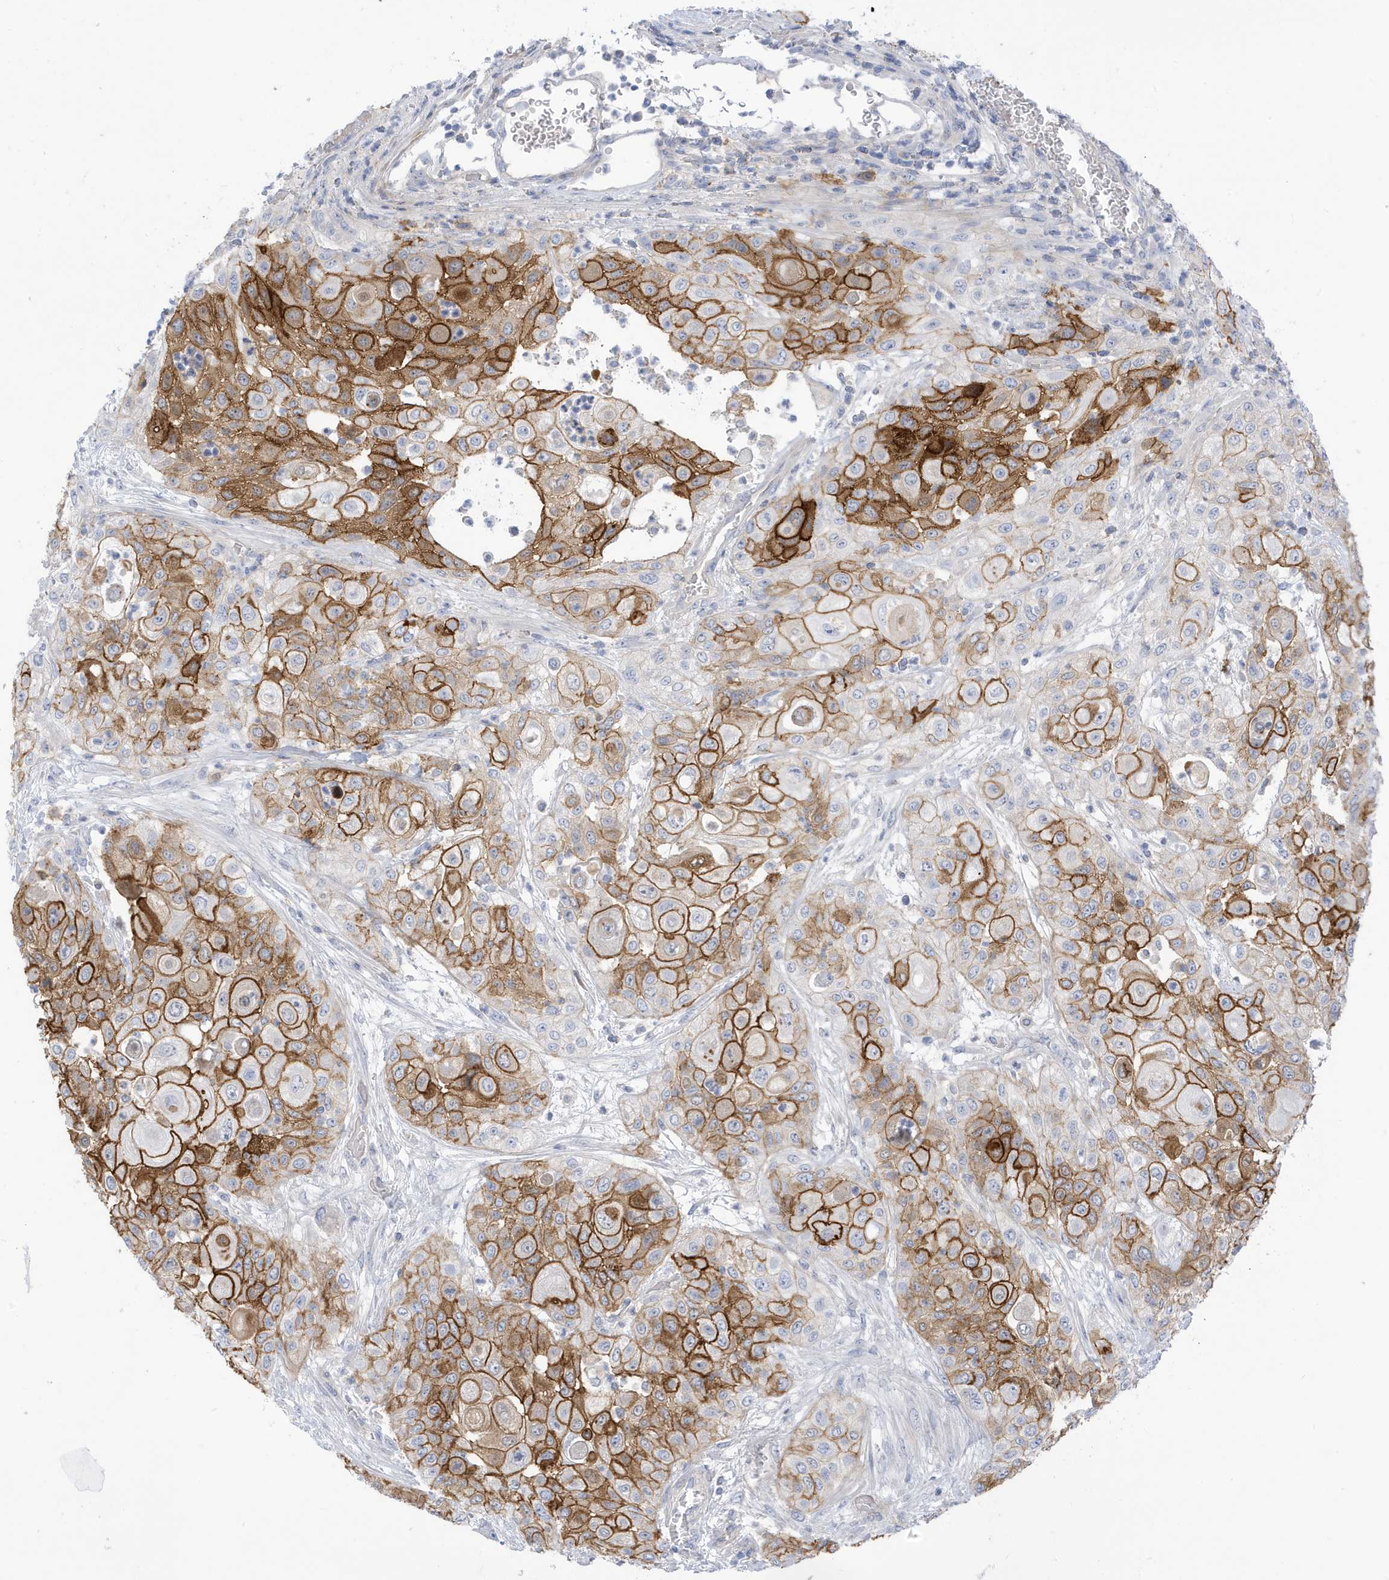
{"staining": {"intensity": "strong", "quantity": "25%-75%", "location": "cytoplasmic/membranous"}, "tissue": "urothelial cancer", "cell_type": "Tumor cells", "image_type": "cancer", "snomed": [{"axis": "morphology", "description": "Urothelial carcinoma, High grade"}, {"axis": "topography", "description": "Urinary bladder"}], "caption": "High-grade urothelial carcinoma stained with DAB immunohistochemistry (IHC) exhibits high levels of strong cytoplasmic/membranous expression in about 25%-75% of tumor cells. The staining was performed using DAB (3,3'-diaminobenzidine) to visualize the protein expression in brown, while the nuclei were stained in blue with hematoxylin (Magnification: 20x).", "gene": "ATP13A5", "patient": {"sex": "female", "age": 79}}